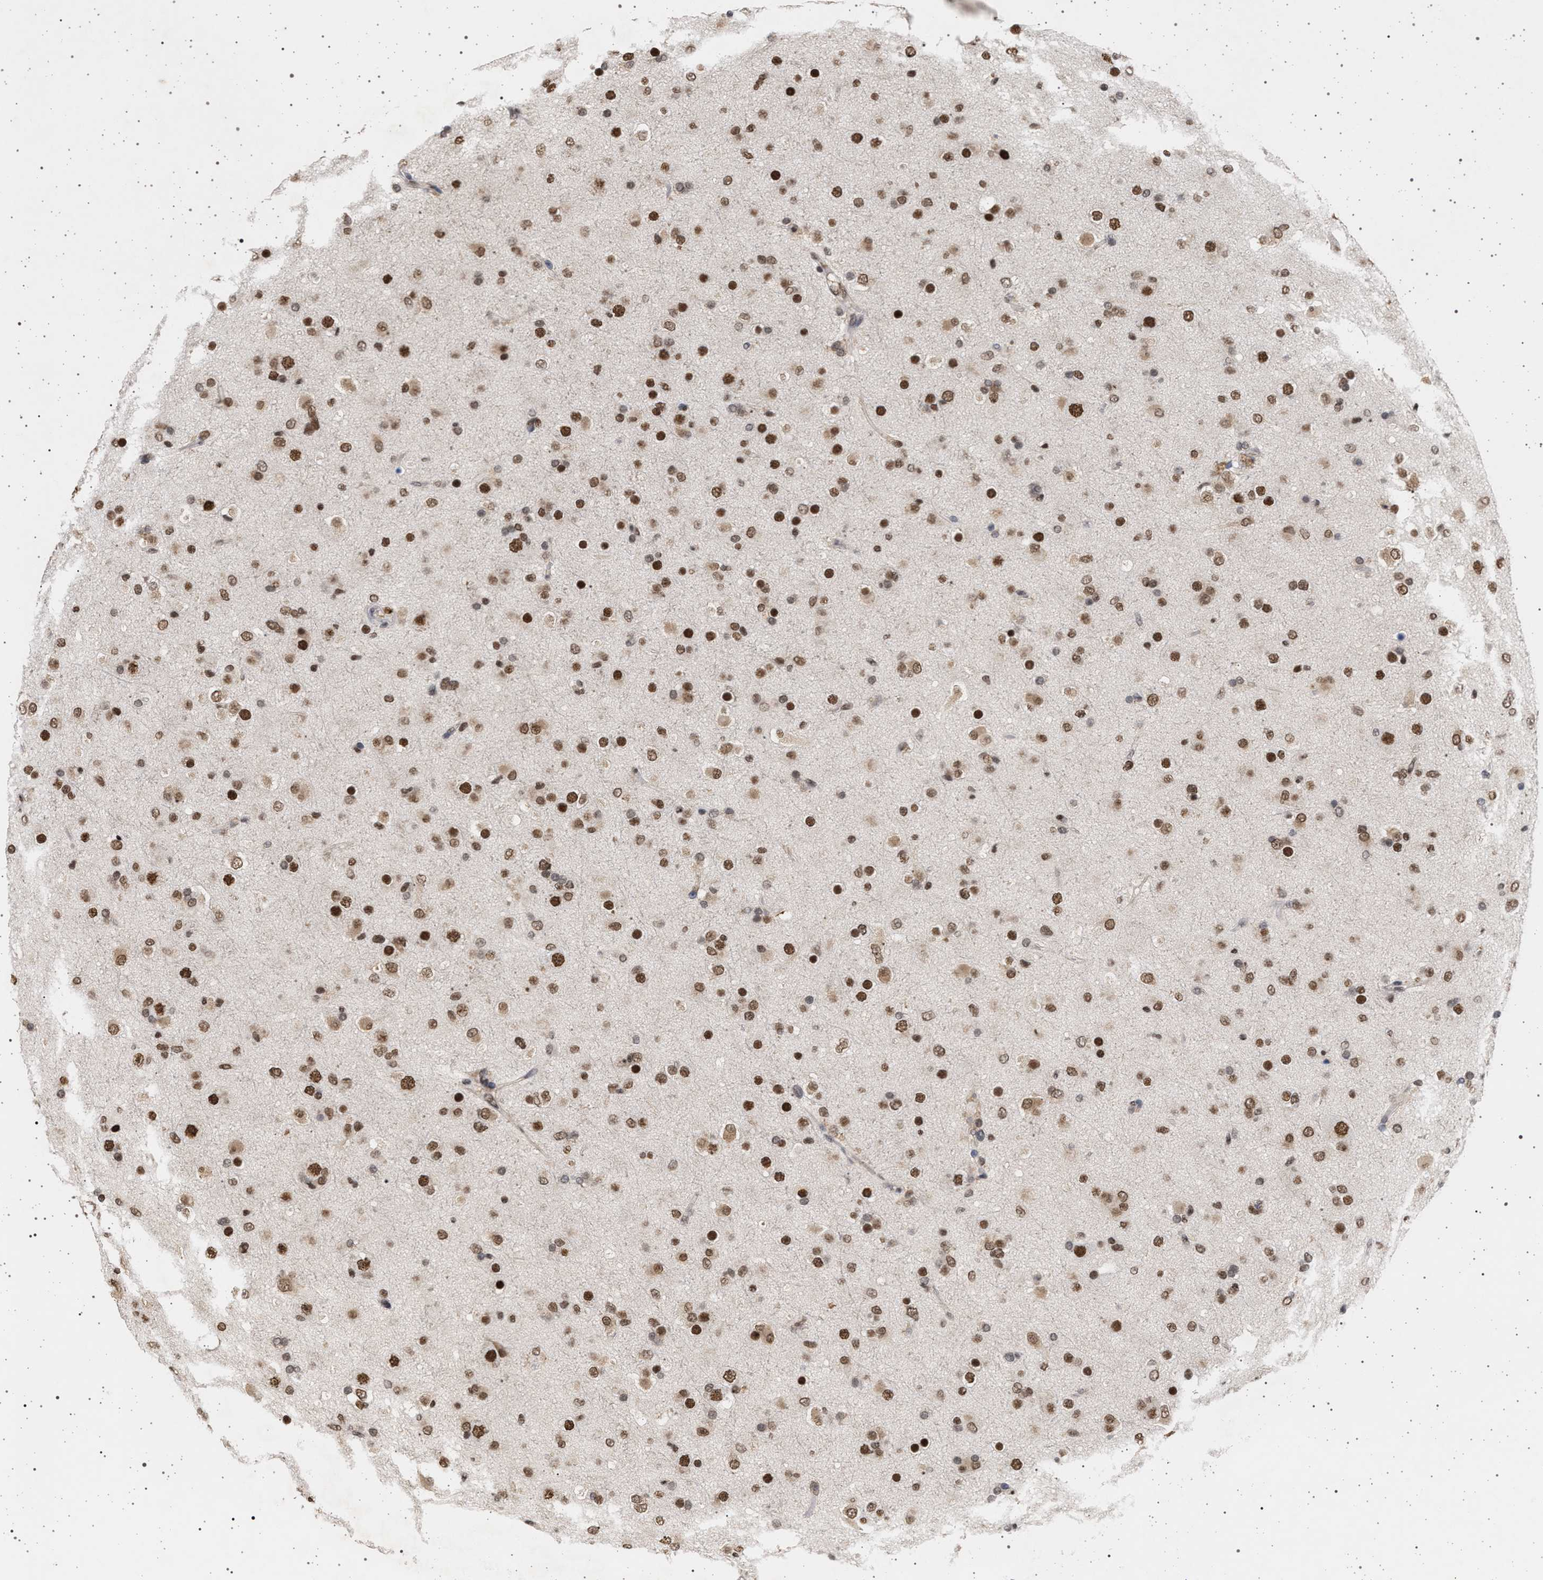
{"staining": {"intensity": "strong", "quantity": ">75%", "location": "nuclear"}, "tissue": "glioma", "cell_type": "Tumor cells", "image_type": "cancer", "snomed": [{"axis": "morphology", "description": "Glioma, malignant, Low grade"}, {"axis": "topography", "description": "Brain"}], "caption": "A micrograph of glioma stained for a protein demonstrates strong nuclear brown staining in tumor cells. (DAB = brown stain, brightfield microscopy at high magnification).", "gene": "PHF12", "patient": {"sex": "male", "age": 65}}